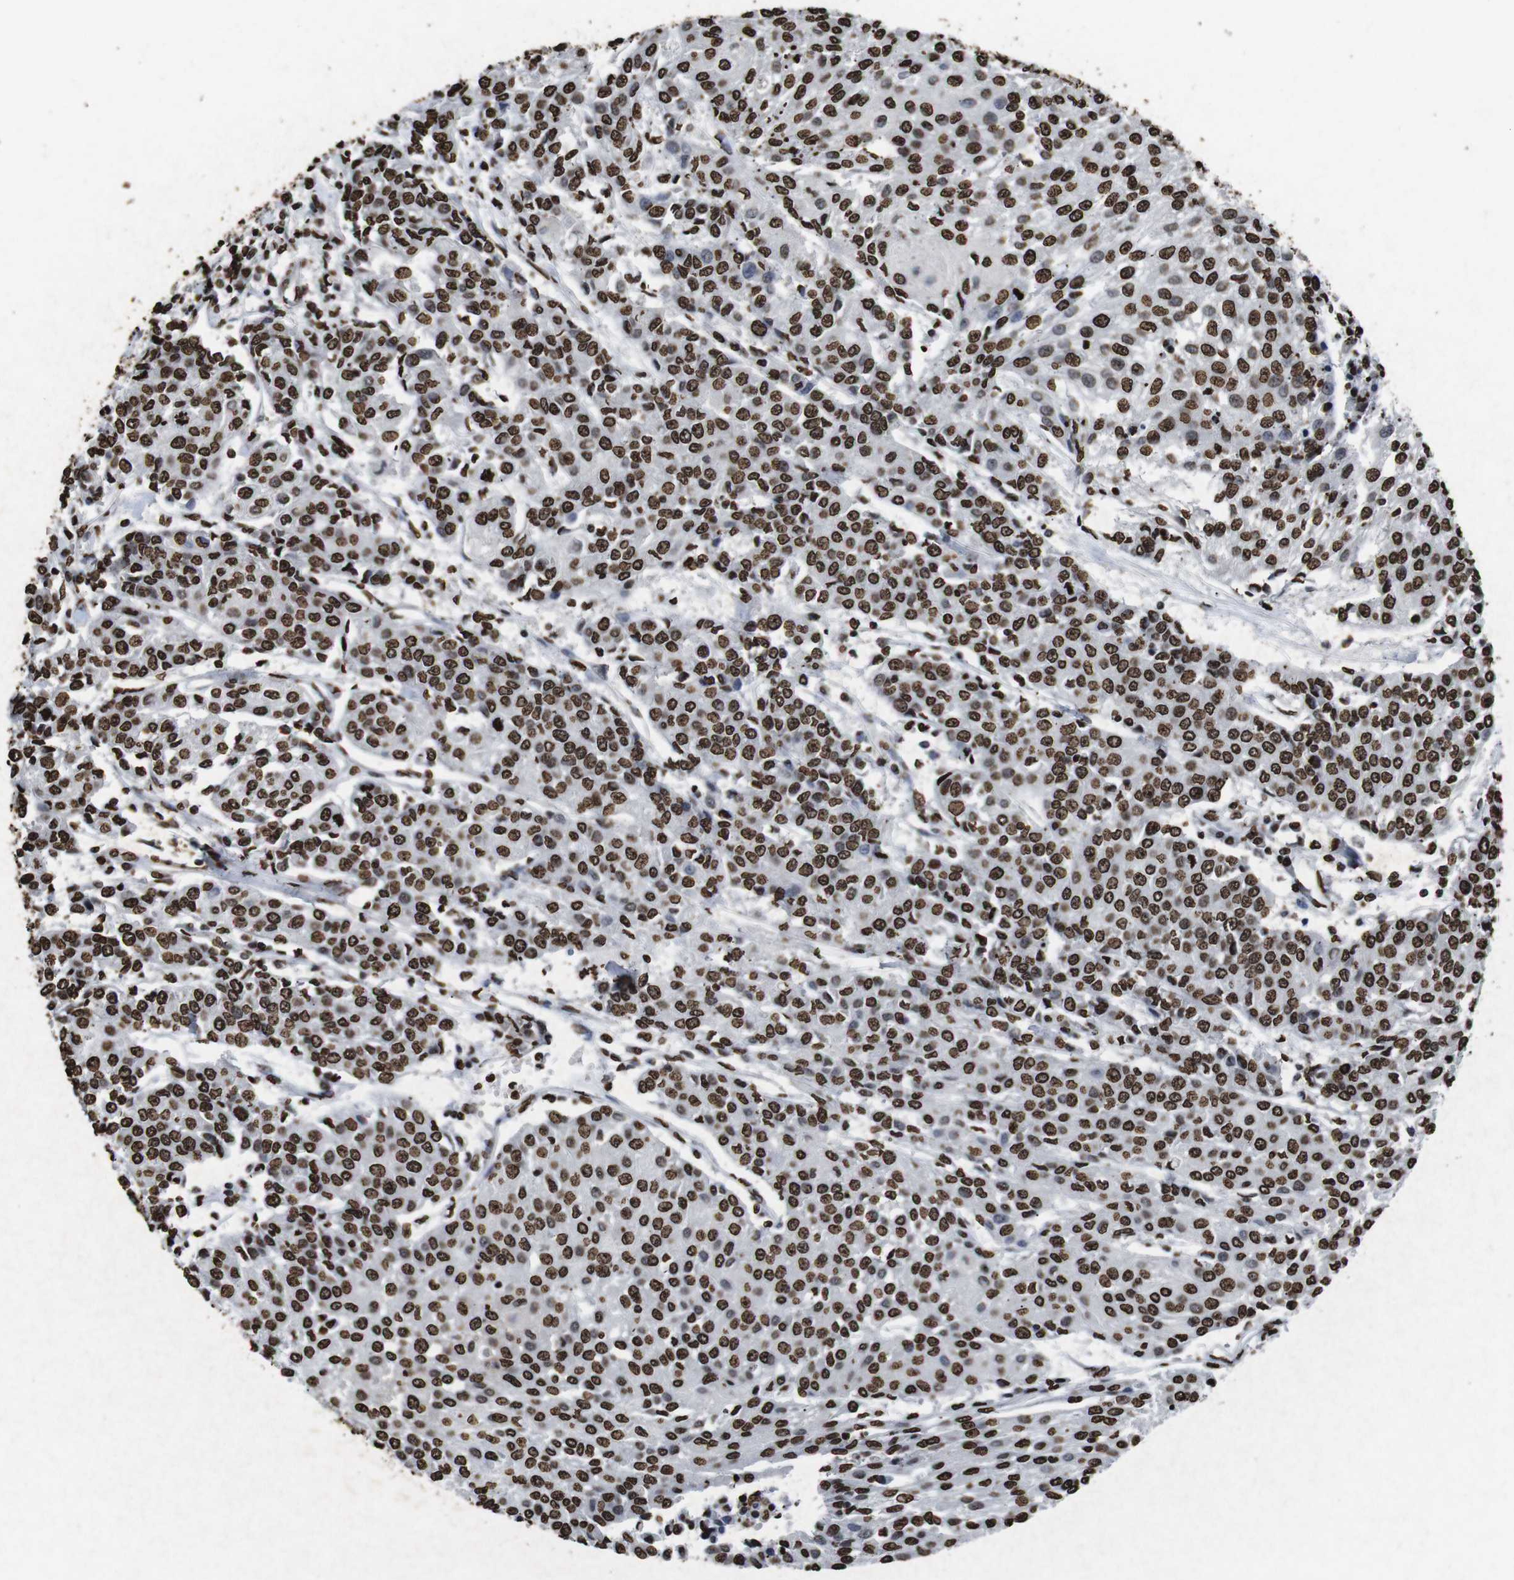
{"staining": {"intensity": "strong", "quantity": ">75%", "location": "nuclear"}, "tissue": "urothelial cancer", "cell_type": "Tumor cells", "image_type": "cancer", "snomed": [{"axis": "morphology", "description": "Urothelial carcinoma, High grade"}, {"axis": "topography", "description": "Urinary bladder"}], "caption": "A brown stain highlights strong nuclear expression of a protein in human urothelial cancer tumor cells.", "gene": "MDM2", "patient": {"sex": "female", "age": 85}}